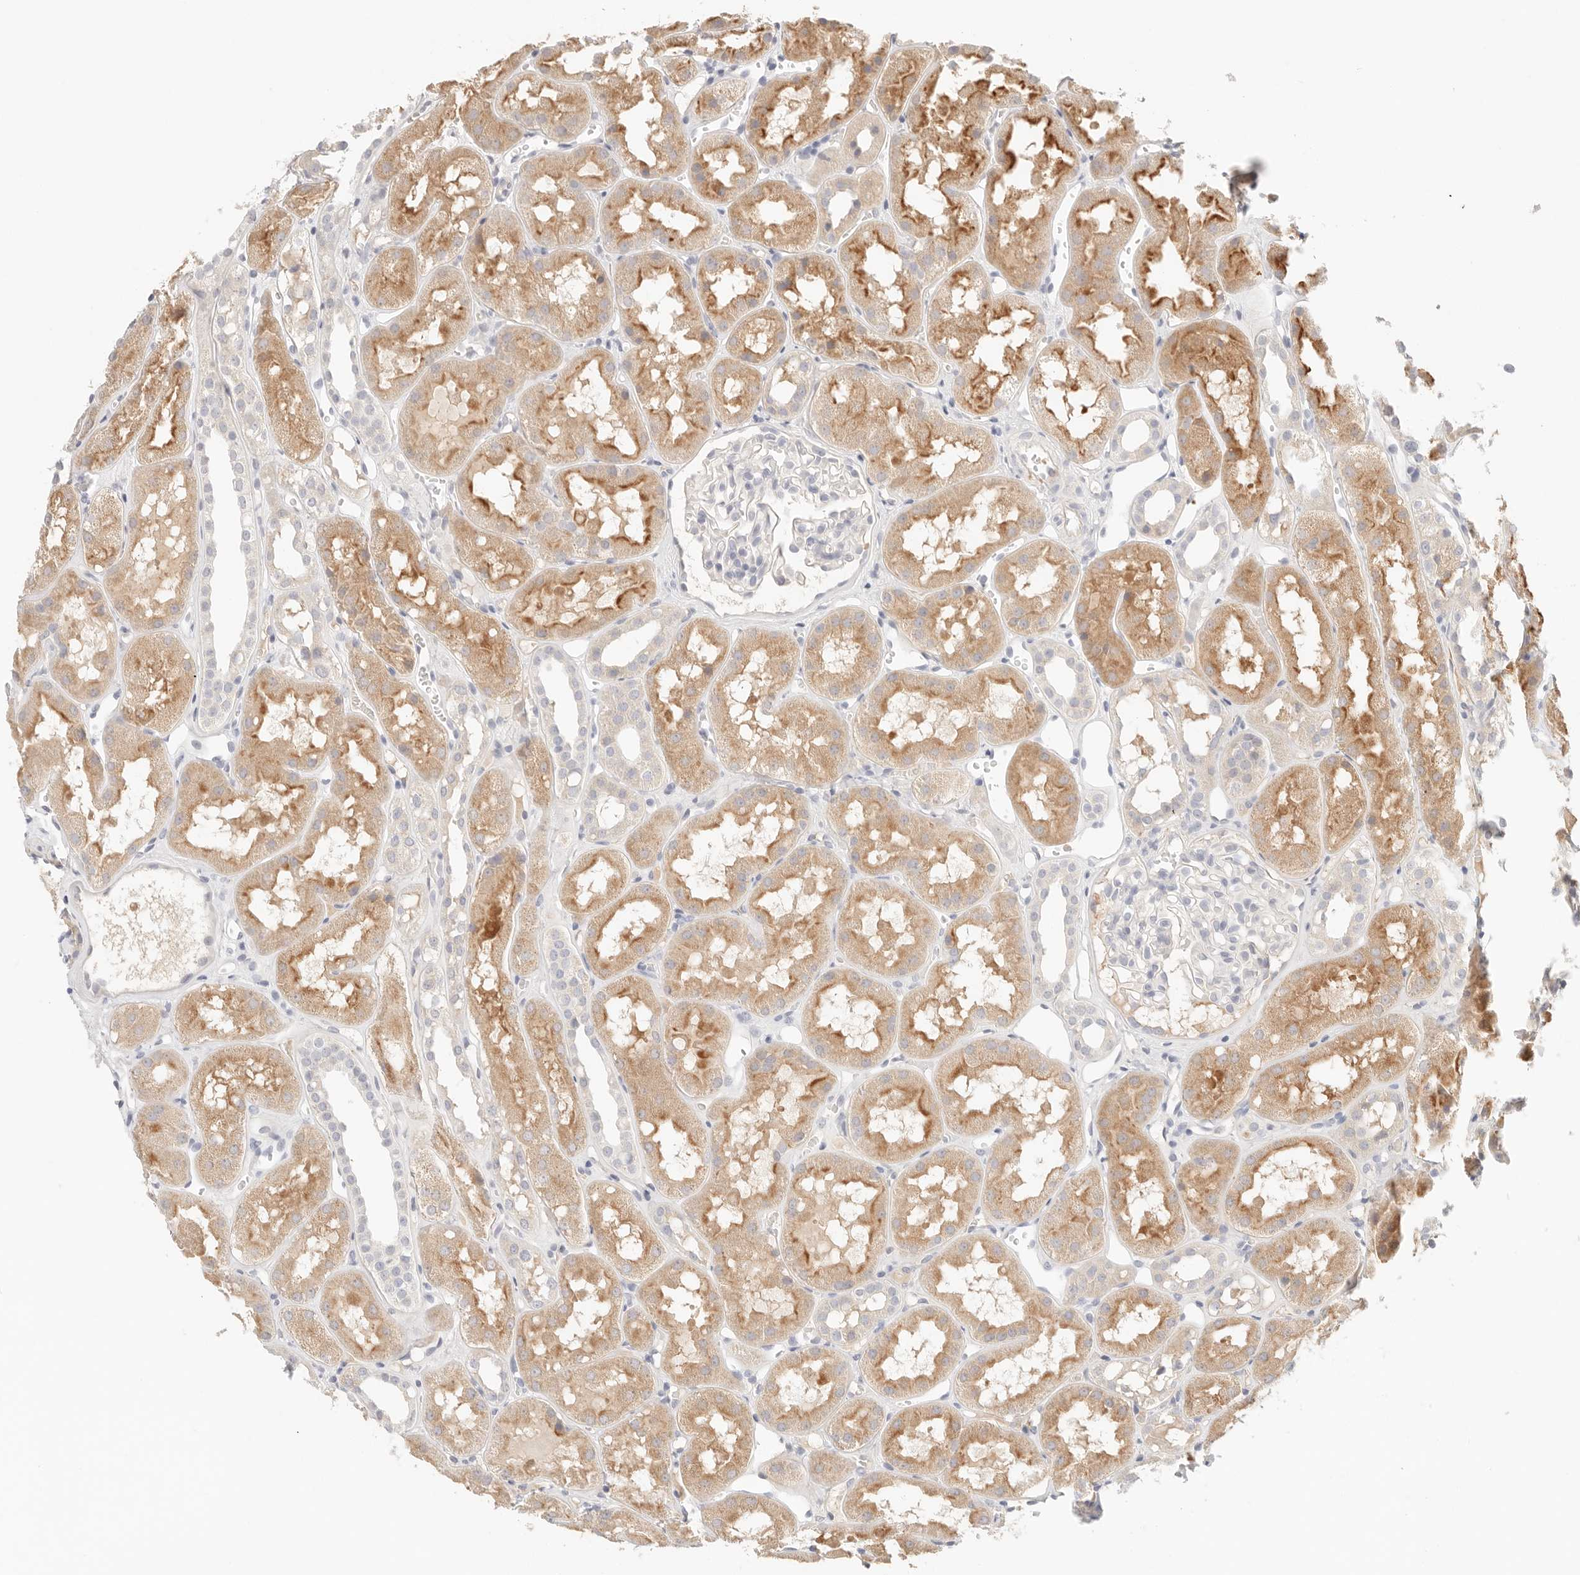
{"staining": {"intensity": "negative", "quantity": "none", "location": "none"}, "tissue": "kidney", "cell_type": "Cells in glomeruli", "image_type": "normal", "snomed": [{"axis": "morphology", "description": "Normal tissue, NOS"}, {"axis": "topography", "description": "Kidney"}], "caption": "The micrograph reveals no staining of cells in glomeruli in normal kidney. (Brightfield microscopy of DAB (3,3'-diaminobenzidine) immunohistochemistry at high magnification).", "gene": "SPHK1", "patient": {"sex": "male", "age": 16}}